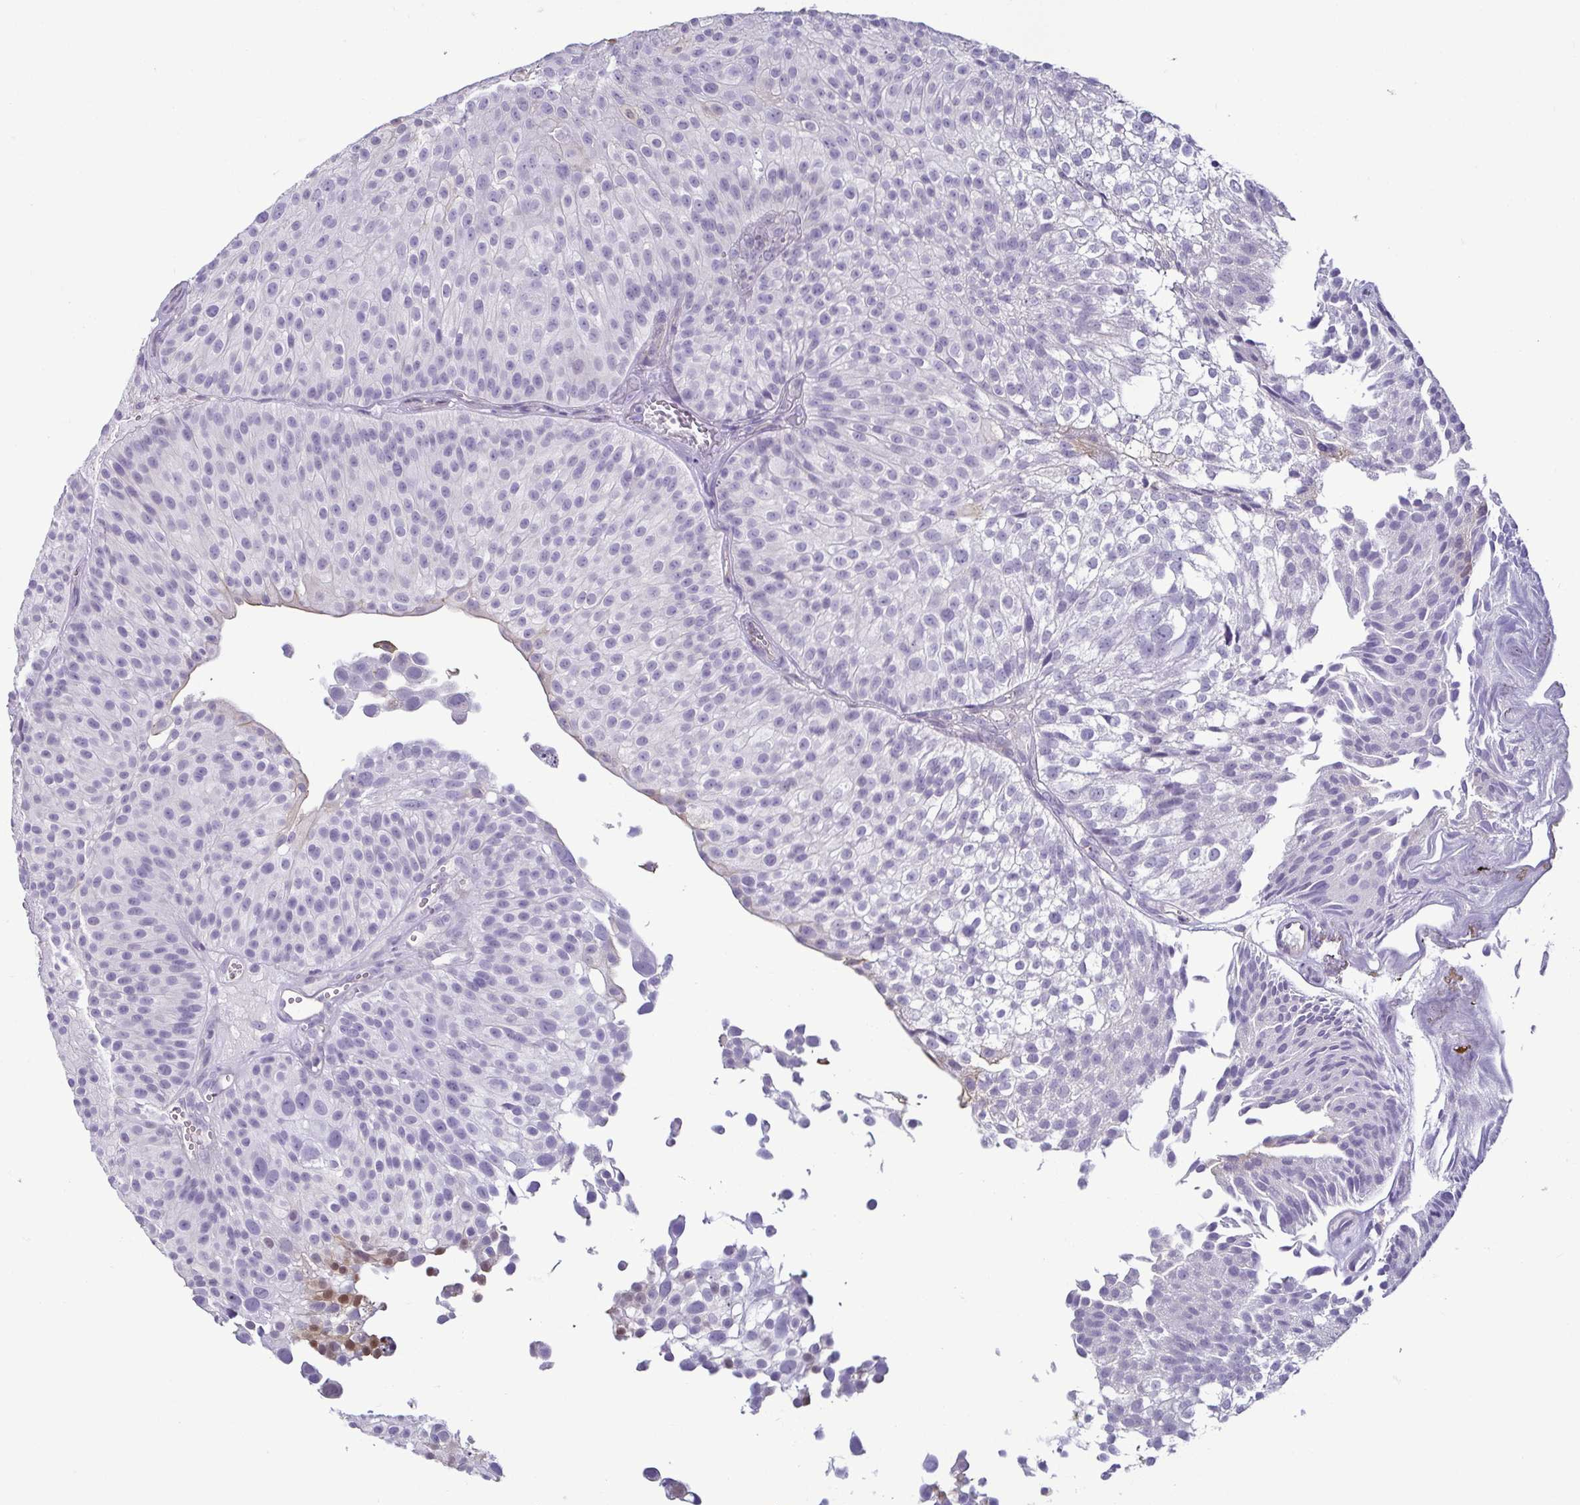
{"staining": {"intensity": "negative", "quantity": "none", "location": "none"}, "tissue": "urothelial cancer", "cell_type": "Tumor cells", "image_type": "cancer", "snomed": [{"axis": "morphology", "description": "Urothelial carcinoma, Low grade"}, {"axis": "topography", "description": "Urinary bladder"}], "caption": "A photomicrograph of urothelial cancer stained for a protein displays no brown staining in tumor cells. (DAB (3,3'-diaminobenzidine) immunohistochemistry (IHC), high magnification).", "gene": "CASP14", "patient": {"sex": "male", "age": 70}}